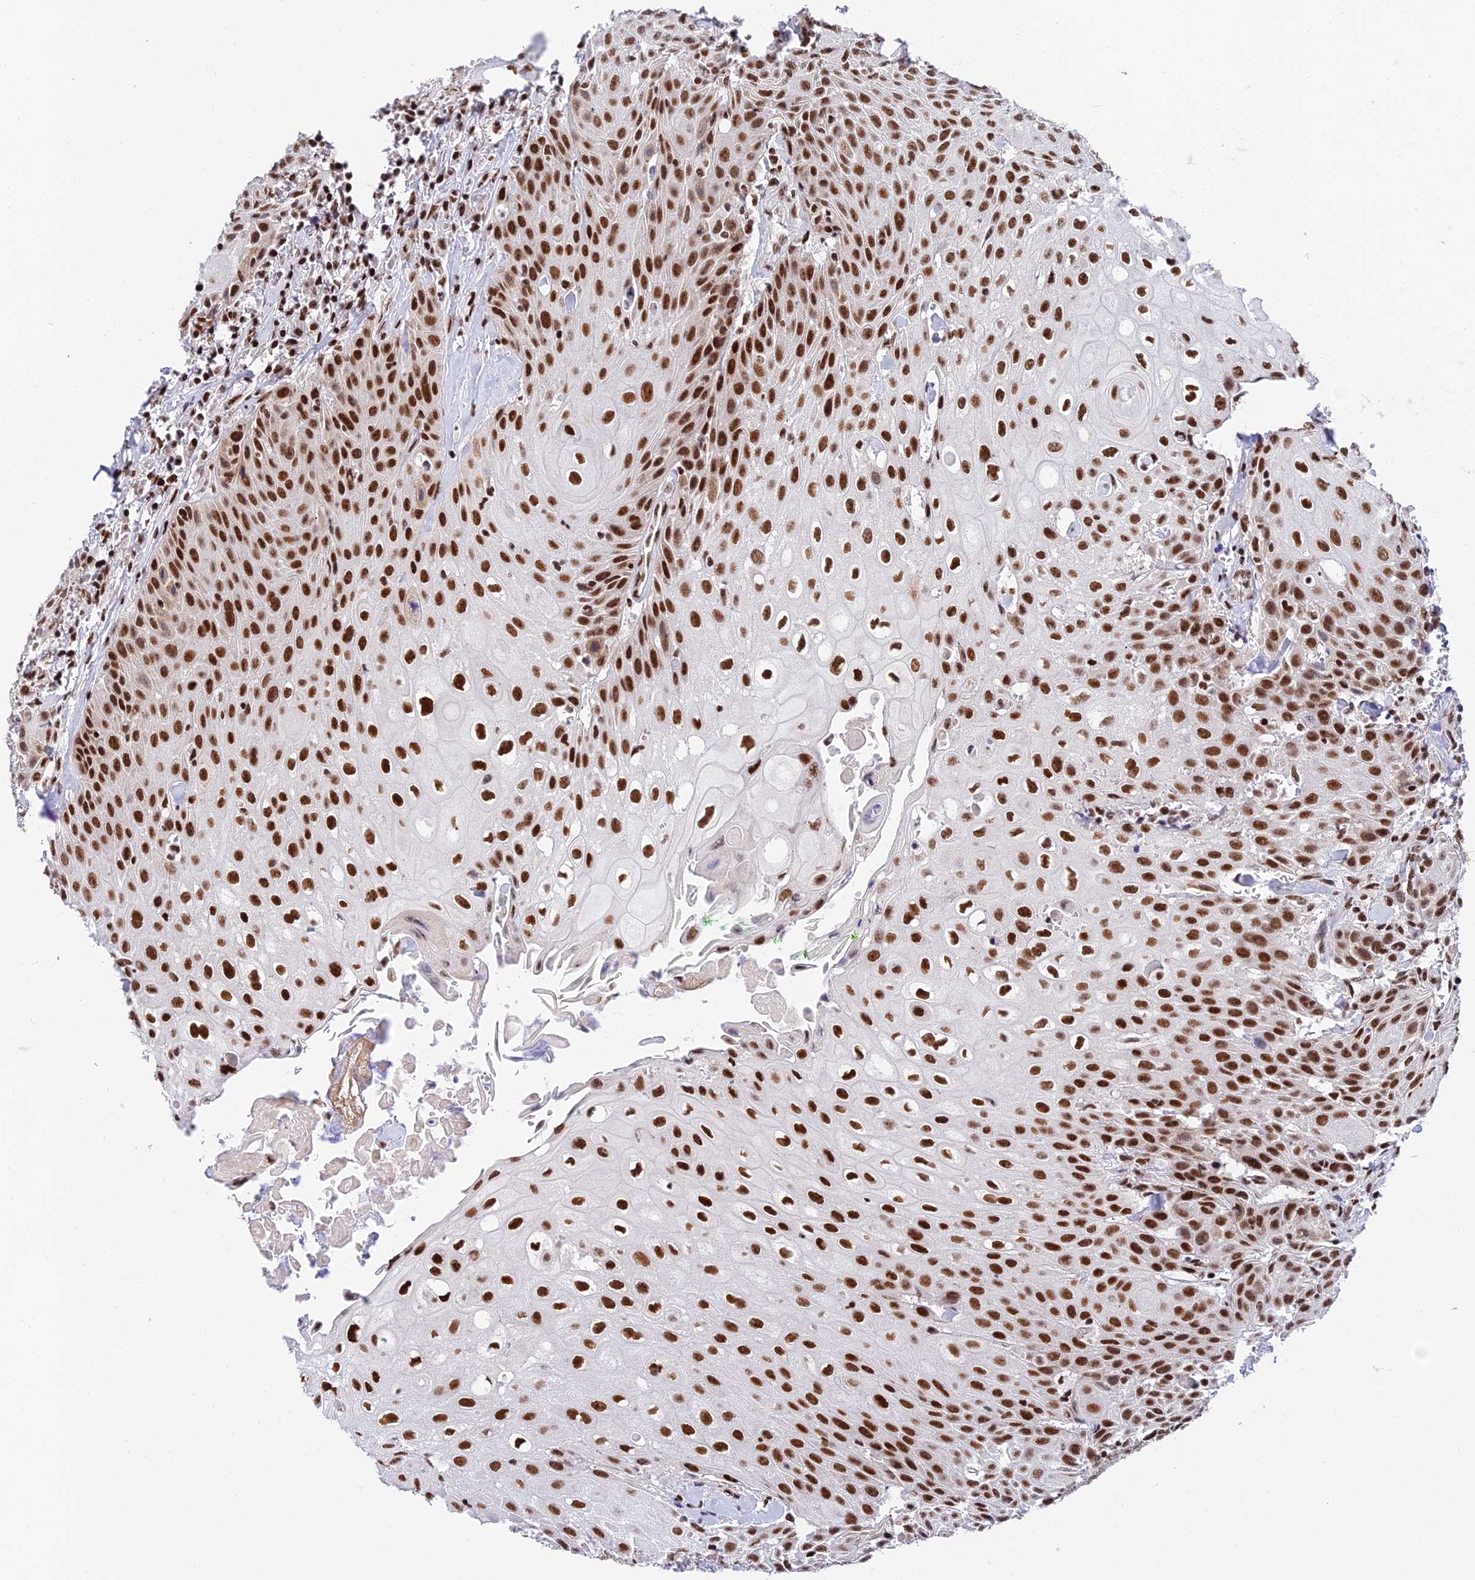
{"staining": {"intensity": "strong", "quantity": ">75%", "location": "nuclear"}, "tissue": "head and neck cancer", "cell_type": "Tumor cells", "image_type": "cancer", "snomed": [{"axis": "morphology", "description": "Squamous cell carcinoma, NOS"}, {"axis": "topography", "description": "Oral tissue"}, {"axis": "topography", "description": "Head-Neck"}], "caption": "Human squamous cell carcinoma (head and neck) stained for a protein (brown) displays strong nuclear positive positivity in about >75% of tumor cells.", "gene": "USP22", "patient": {"sex": "female", "age": 82}}